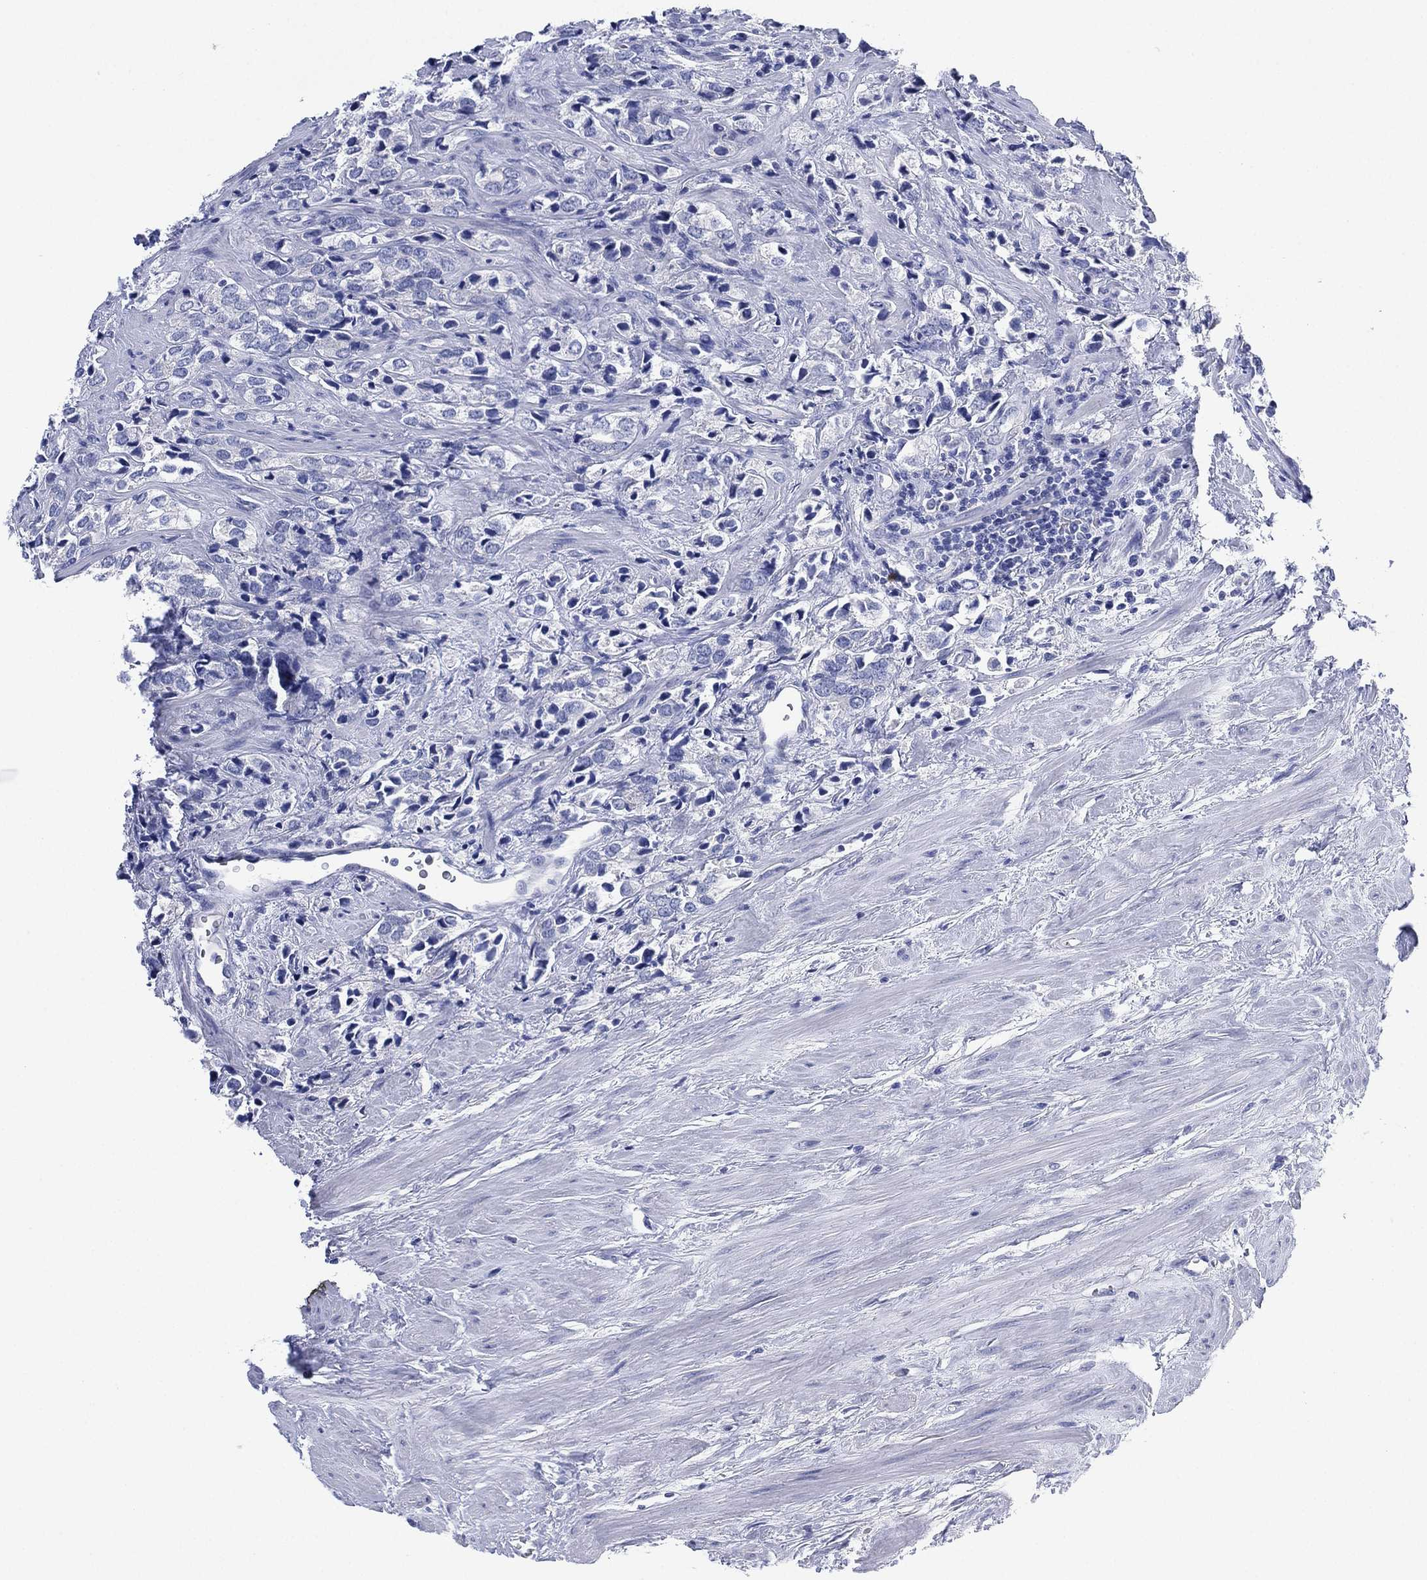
{"staining": {"intensity": "negative", "quantity": "none", "location": "none"}, "tissue": "prostate cancer", "cell_type": "Tumor cells", "image_type": "cancer", "snomed": [{"axis": "morphology", "description": "Adenocarcinoma, NOS"}, {"axis": "topography", "description": "Prostate and seminal vesicle, NOS"}], "caption": "There is no significant expression in tumor cells of prostate cancer (adenocarcinoma).", "gene": "CHRNA3", "patient": {"sex": "male", "age": 63}}